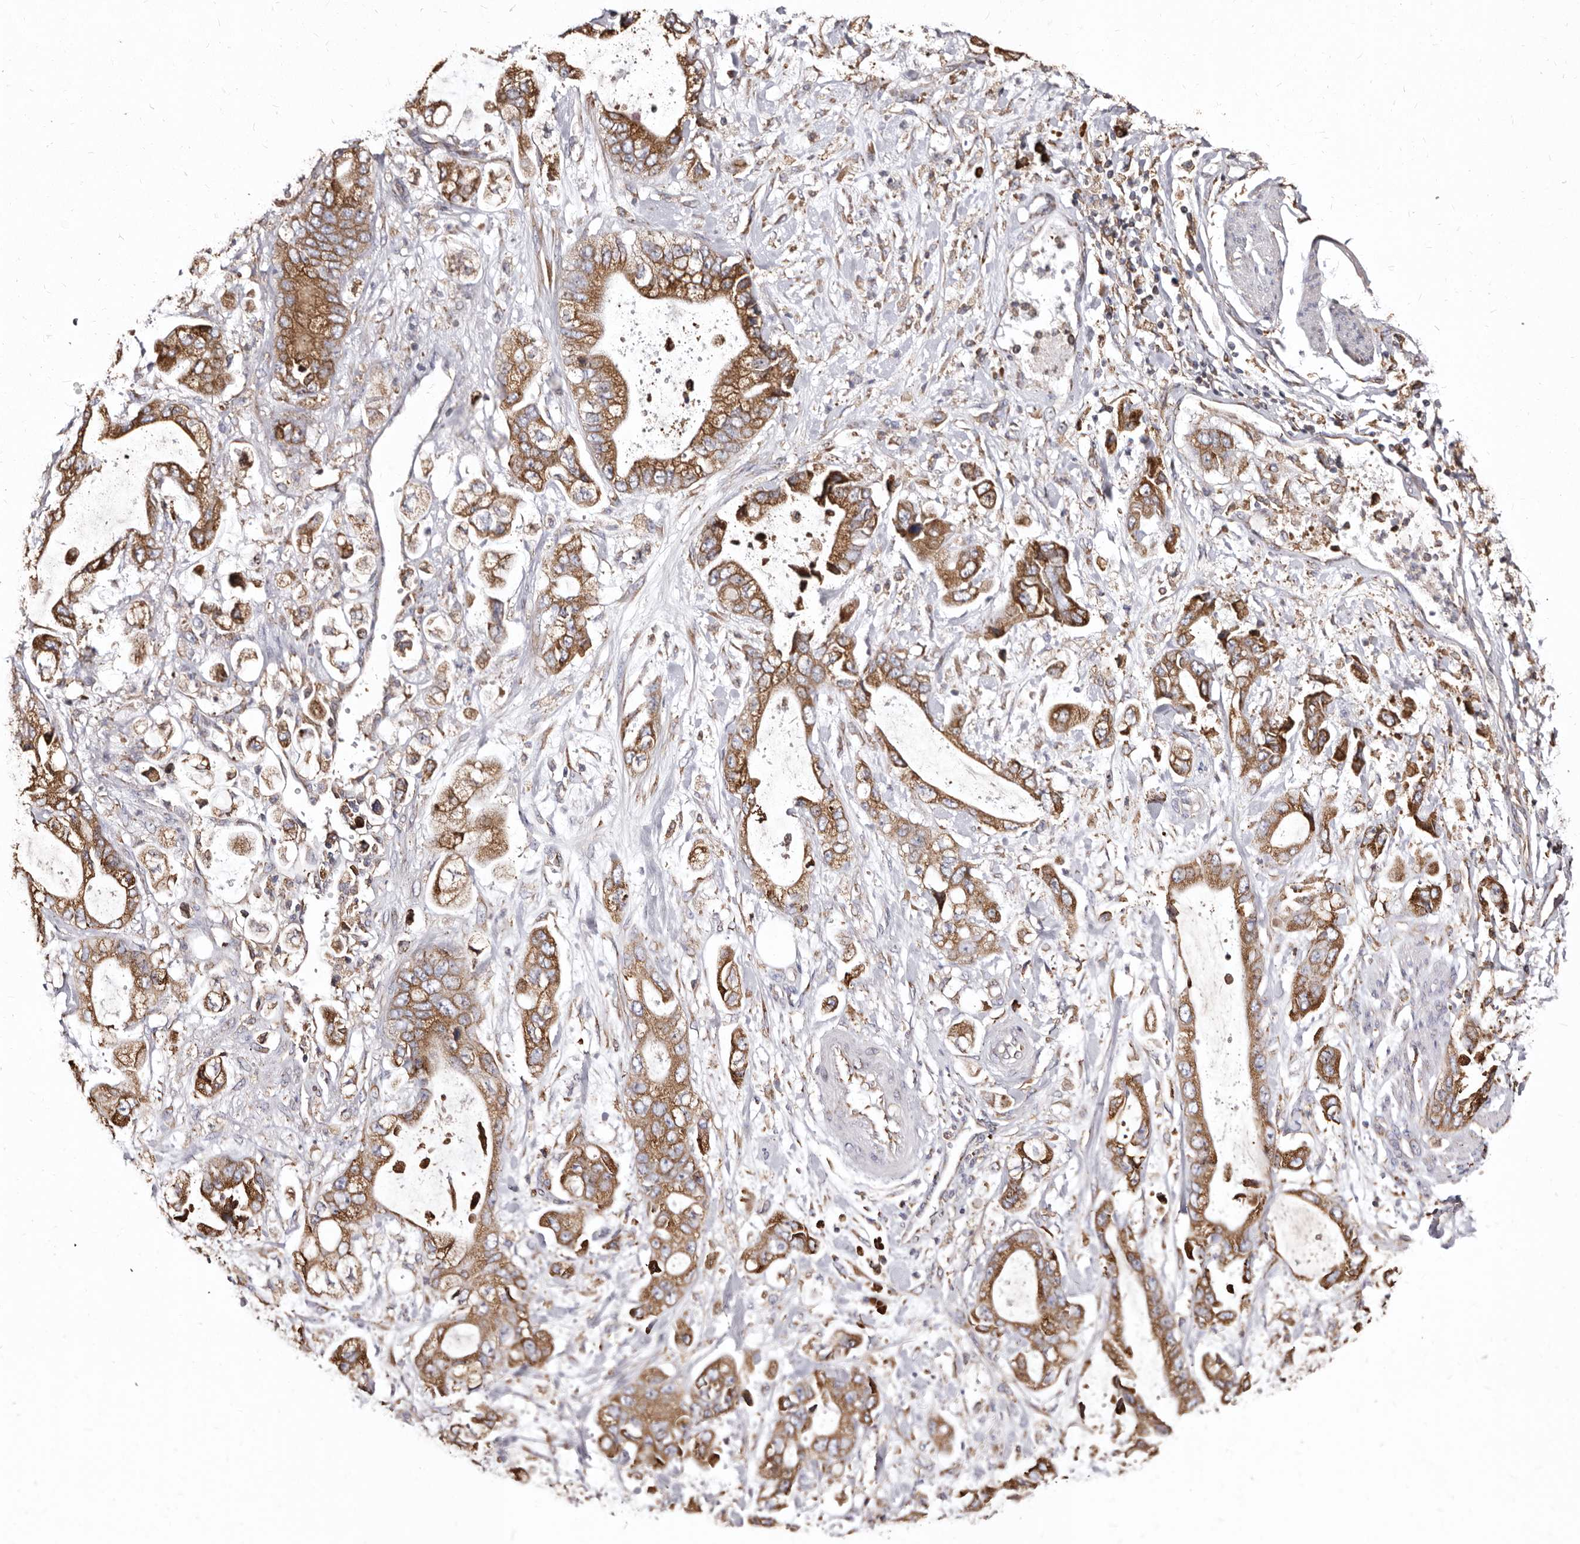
{"staining": {"intensity": "moderate", "quantity": ">75%", "location": "cytoplasmic/membranous"}, "tissue": "stomach cancer", "cell_type": "Tumor cells", "image_type": "cancer", "snomed": [{"axis": "morphology", "description": "Normal tissue, NOS"}, {"axis": "morphology", "description": "Adenocarcinoma, NOS"}, {"axis": "topography", "description": "Stomach"}], "caption": "Adenocarcinoma (stomach) stained with a brown dye exhibits moderate cytoplasmic/membranous positive expression in approximately >75% of tumor cells.", "gene": "ACBD6", "patient": {"sex": "male", "age": 62}}